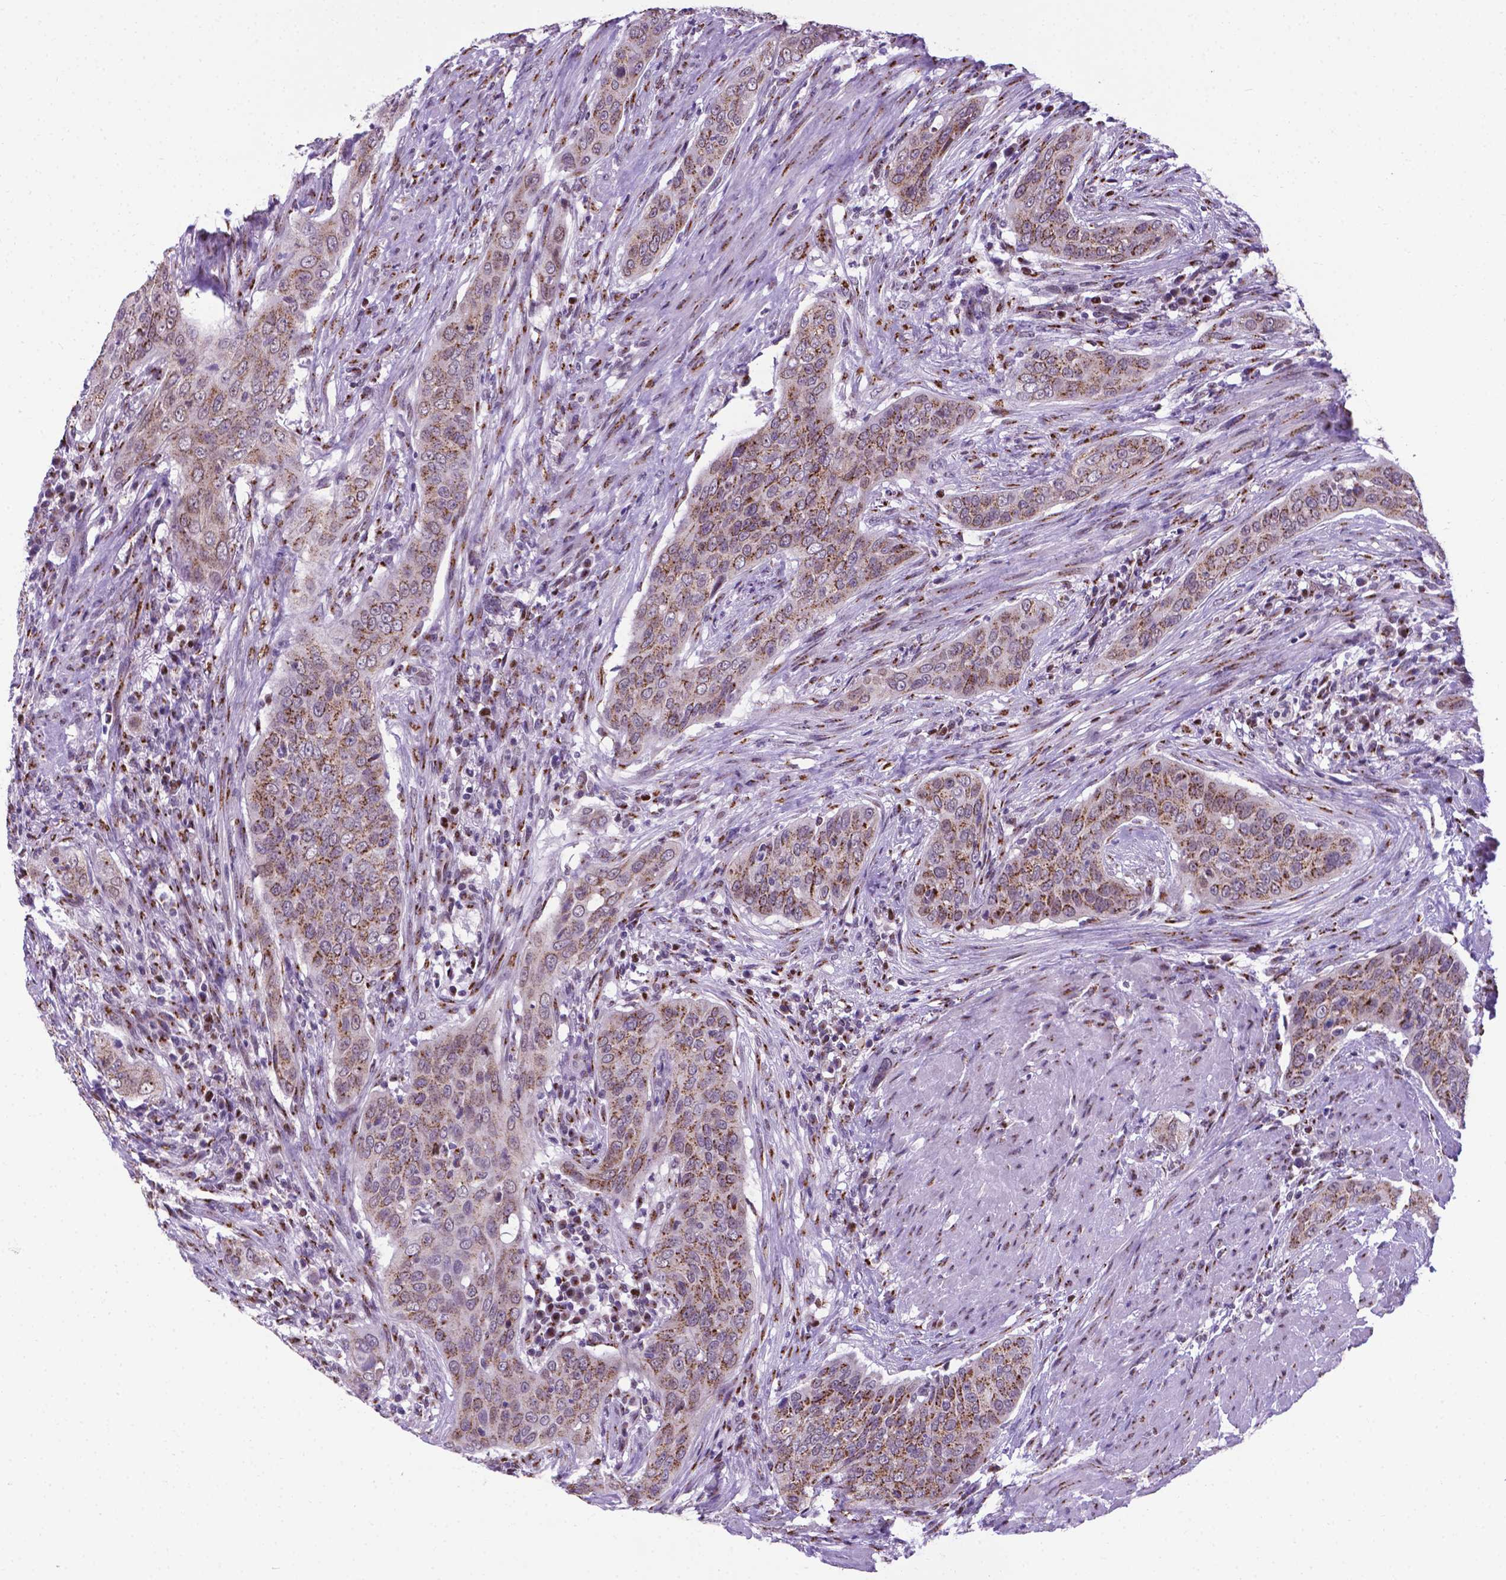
{"staining": {"intensity": "moderate", "quantity": ">75%", "location": "cytoplasmic/membranous"}, "tissue": "urothelial cancer", "cell_type": "Tumor cells", "image_type": "cancer", "snomed": [{"axis": "morphology", "description": "Urothelial carcinoma, High grade"}, {"axis": "topography", "description": "Urinary bladder"}], "caption": "DAB immunohistochemical staining of human urothelial carcinoma (high-grade) displays moderate cytoplasmic/membranous protein staining in about >75% of tumor cells. Immunohistochemistry stains the protein in brown and the nuclei are stained blue.", "gene": "MRPL10", "patient": {"sex": "male", "age": 82}}